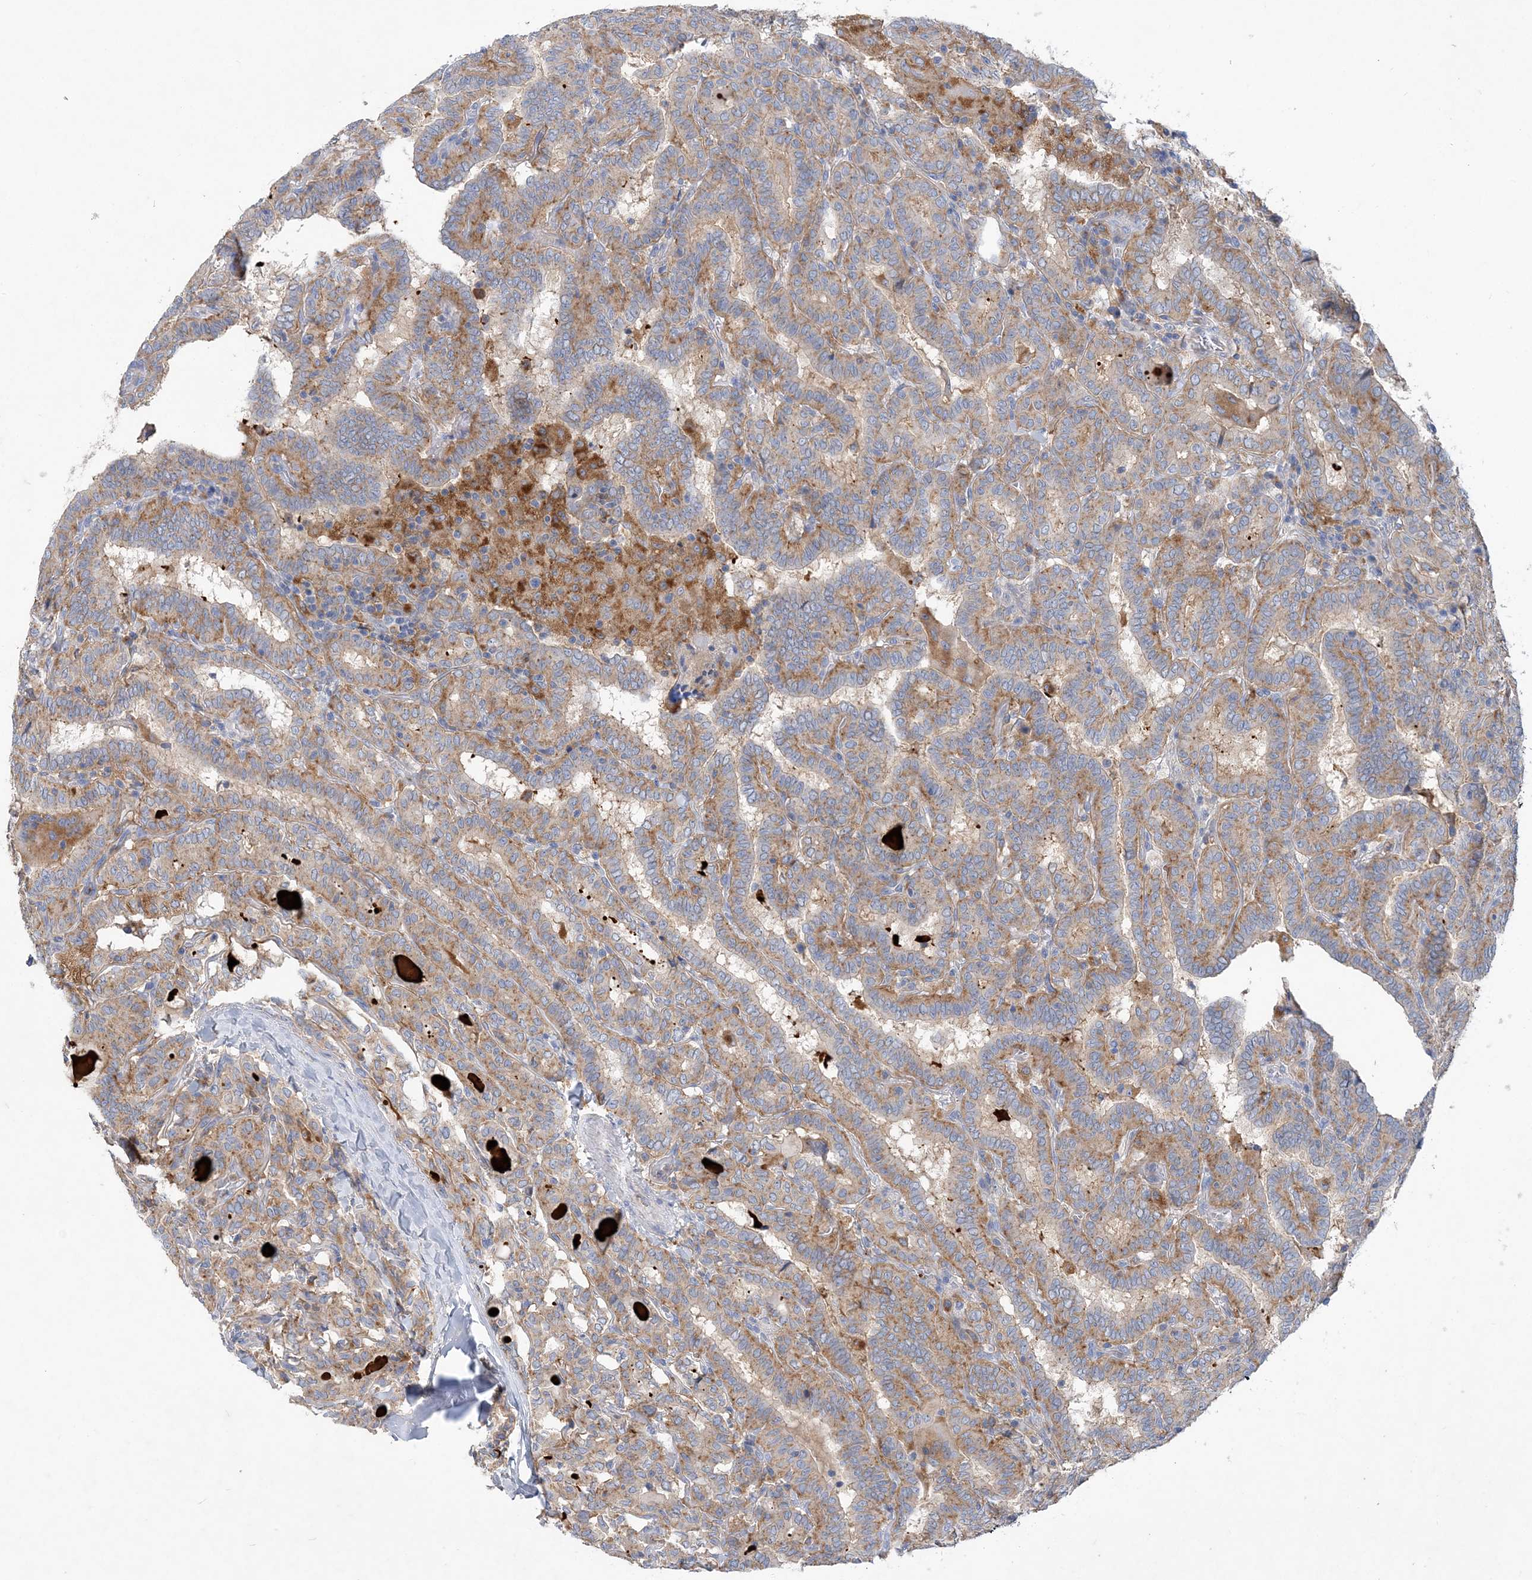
{"staining": {"intensity": "moderate", "quantity": ">75%", "location": "cytoplasmic/membranous"}, "tissue": "thyroid cancer", "cell_type": "Tumor cells", "image_type": "cancer", "snomed": [{"axis": "morphology", "description": "Papillary adenocarcinoma, NOS"}, {"axis": "topography", "description": "Thyroid gland"}], "caption": "This photomicrograph exhibits immunohistochemistry (IHC) staining of human thyroid cancer, with medium moderate cytoplasmic/membranous staining in about >75% of tumor cells.", "gene": "GRINA", "patient": {"sex": "female", "age": 72}}